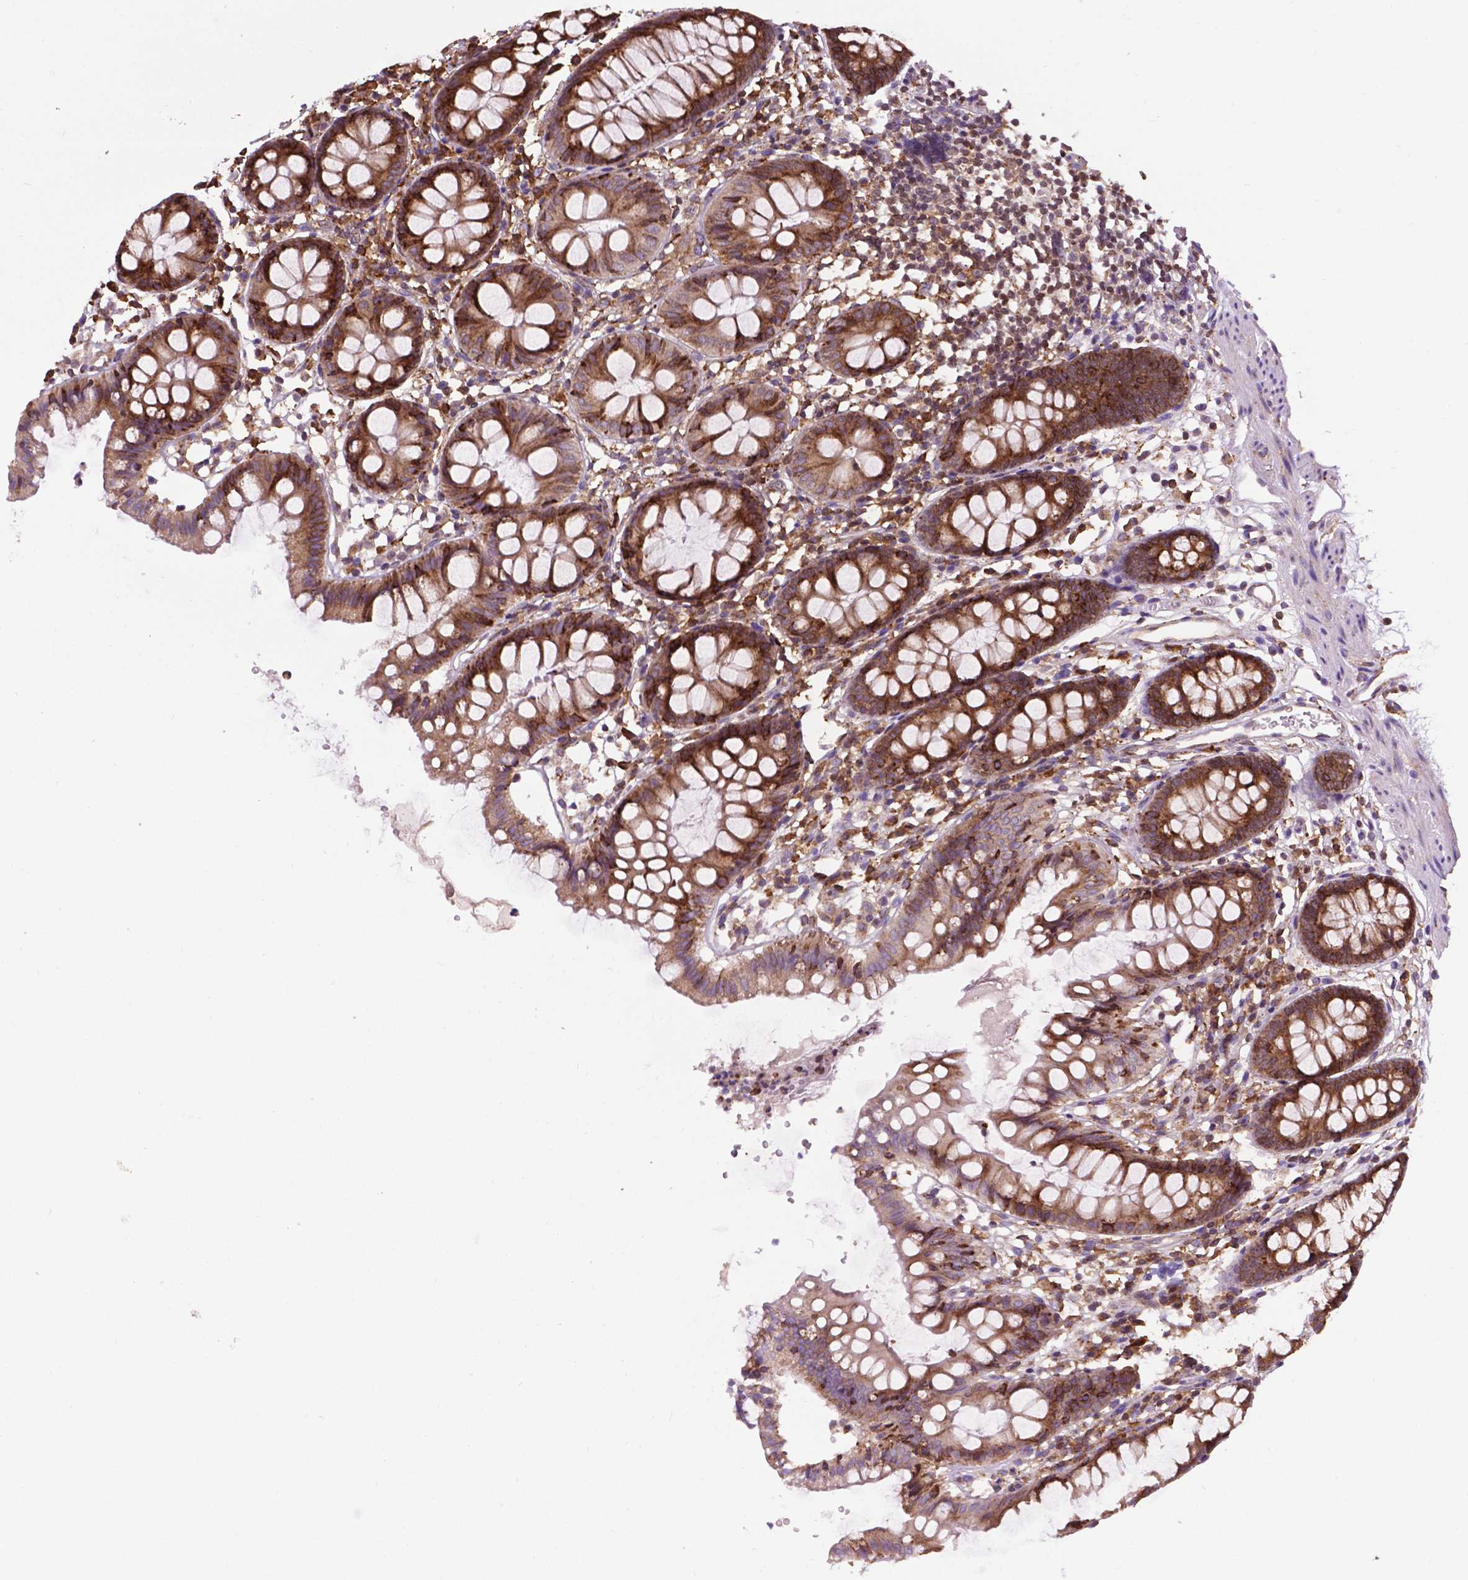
{"staining": {"intensity": "moderate", "quantity": "25%-75%", "location": "cytoplasmic/membranous"}, "tissue": "colon", "cell_type": "Endothelial cells", "image_type": "normal", "snomed": [{"axis": "morphology", "description": "Normal tissue, NOS"}, {"axis": "topography", "description": "Colon"}], "caption": "Protein analysis of normal colon reveals moderate cytoplasmic/membranous expression in about 25%-75% of endothelial cells.", "gene": "GANAB", "patient": {"sex": "female", "age": 84}}